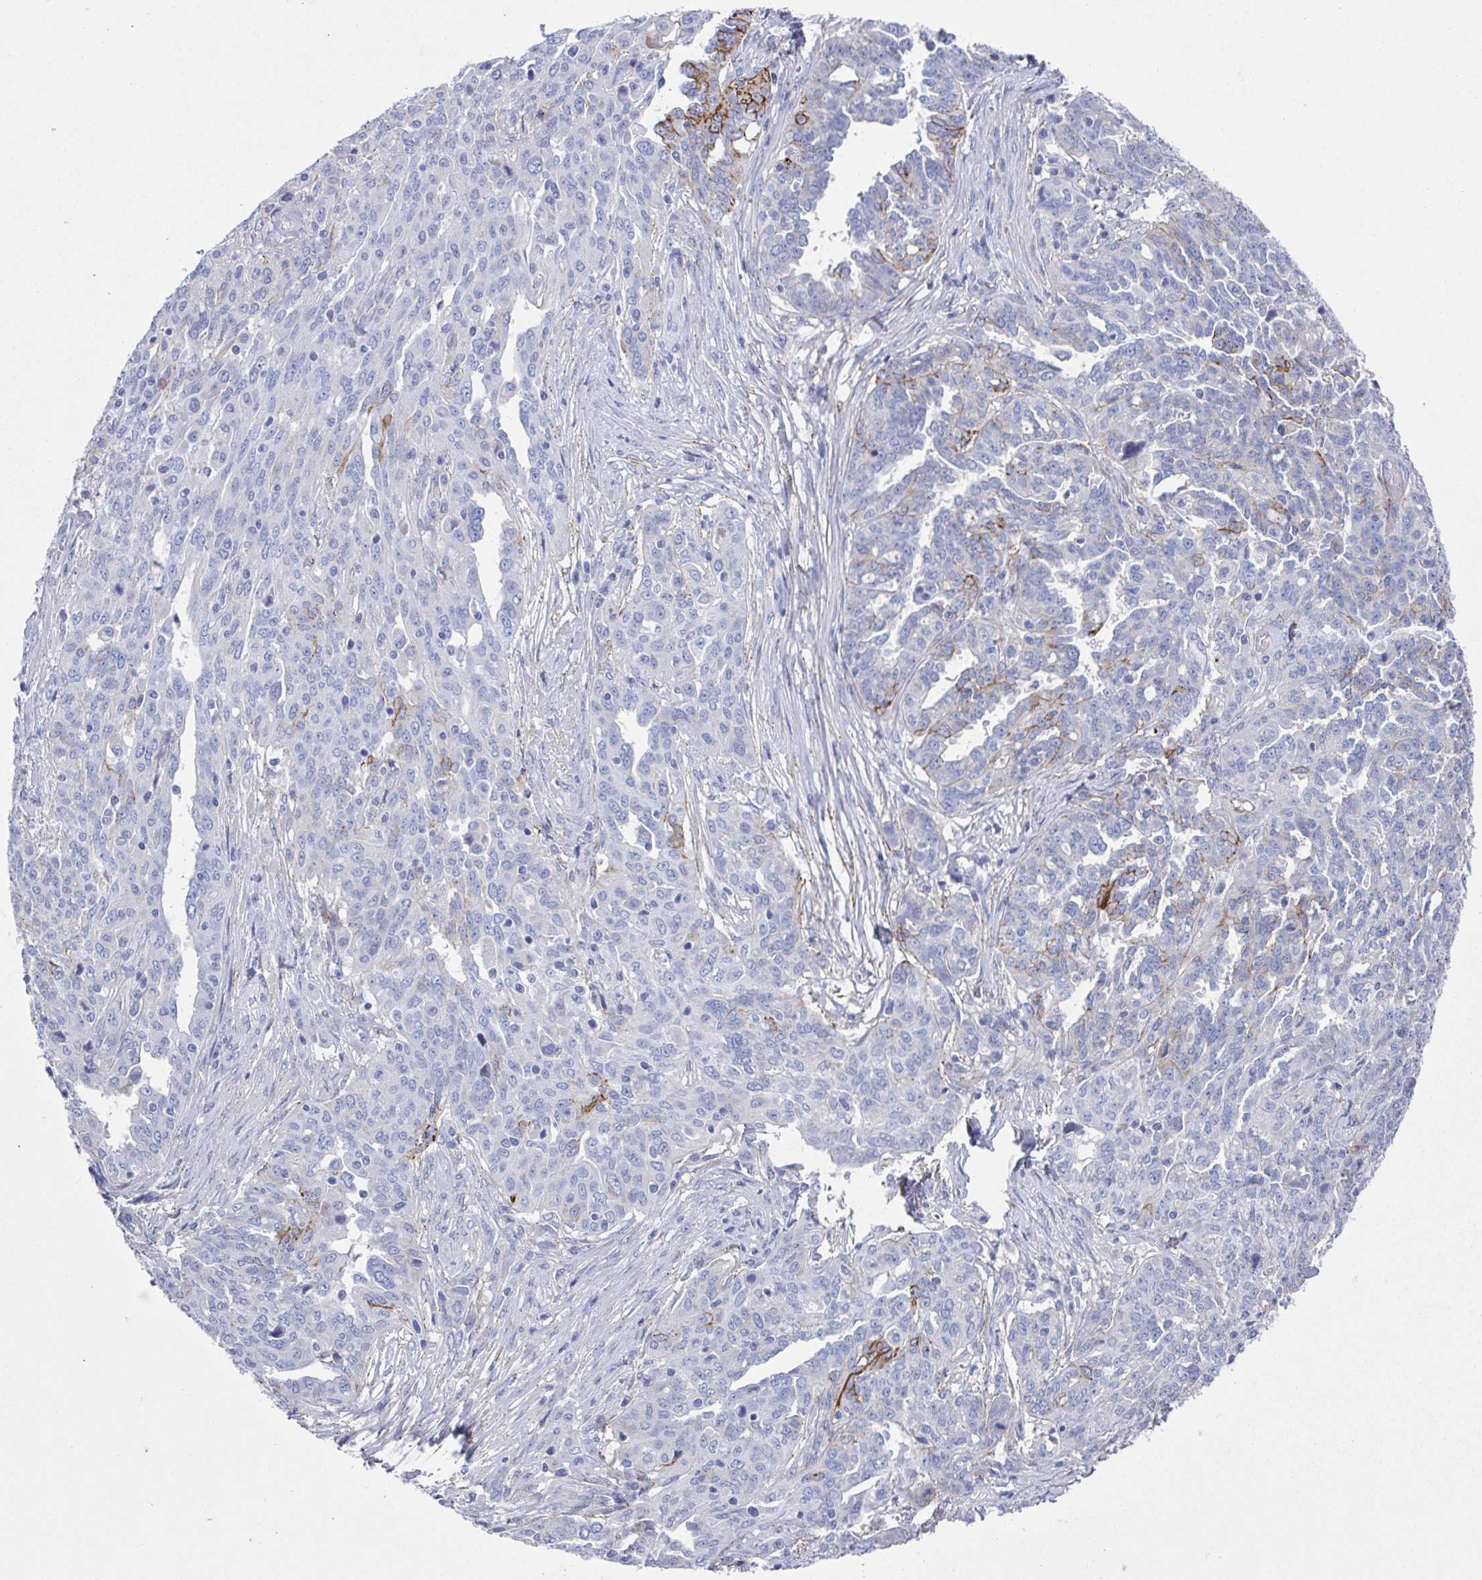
{"staining": {"intensity": "moderate", "quantity": "<25%", "location": "cytoplasmic/membranous"}, "tissue": "ovarian cancer", "cell_type": "Tumor cells", "image_type": "cancer", "snomed": [{"axis": "morphology", "description": "Cystadenocarcinoma, serous, NOS"}, {"axis": "topography", "description": "Ovary"}], "caption": "Ovarian cancer stained with immunohistochemistry (IHC) reveals moderate cytoplasmic/membranous positivity in approximately <25% of tumor cells. The staining is performed using DAB (3,3'-diaminobenzidine) brown chromogen to label protein expression. The nuclei are counter-stained blue using hematoxylin.", "gene": "CDH2", "patient": {"sex": "female", "age": 67}}